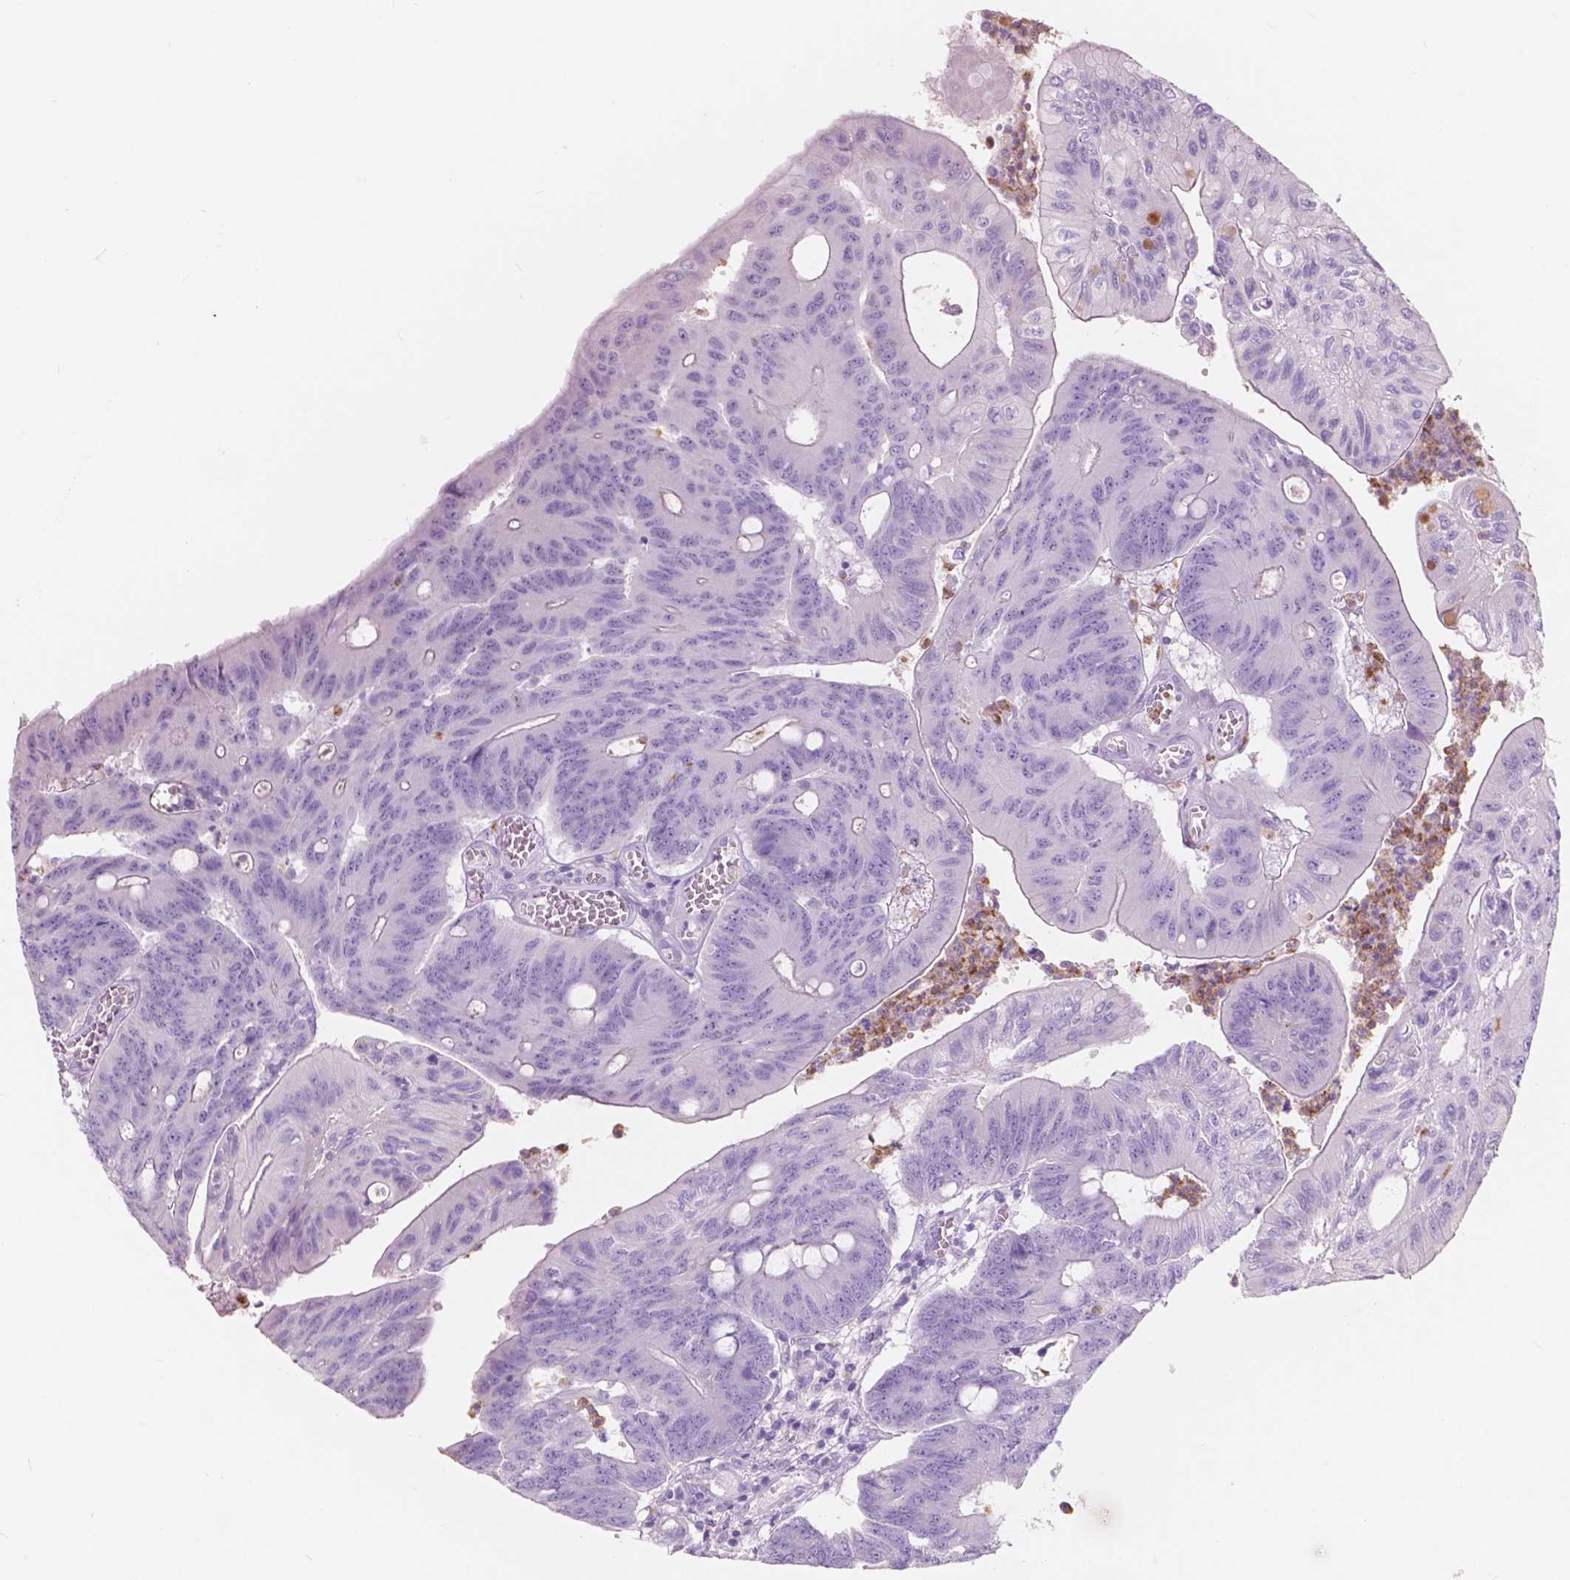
{"staining": {"intensity": "negative", "quantity": "none", "location": "none"}, "tissue": "colorectal cancer", "cell_type": "Tumor cells", "image_type": "cancer", "snomed": [{"axis": "morphology", "description": "Adenocarcinoma, NOS"}, {"axis": "topography", "description": "Colon"}], "caption": "DAB (3,3'-diaminobenzidine) immunohistochemical staining of human colorectal cancer (adenocarcinoma) shows no significant expression in tumor cells.", "gene": "CUZD1", "patient": {"sex": "male", "age": 65}}